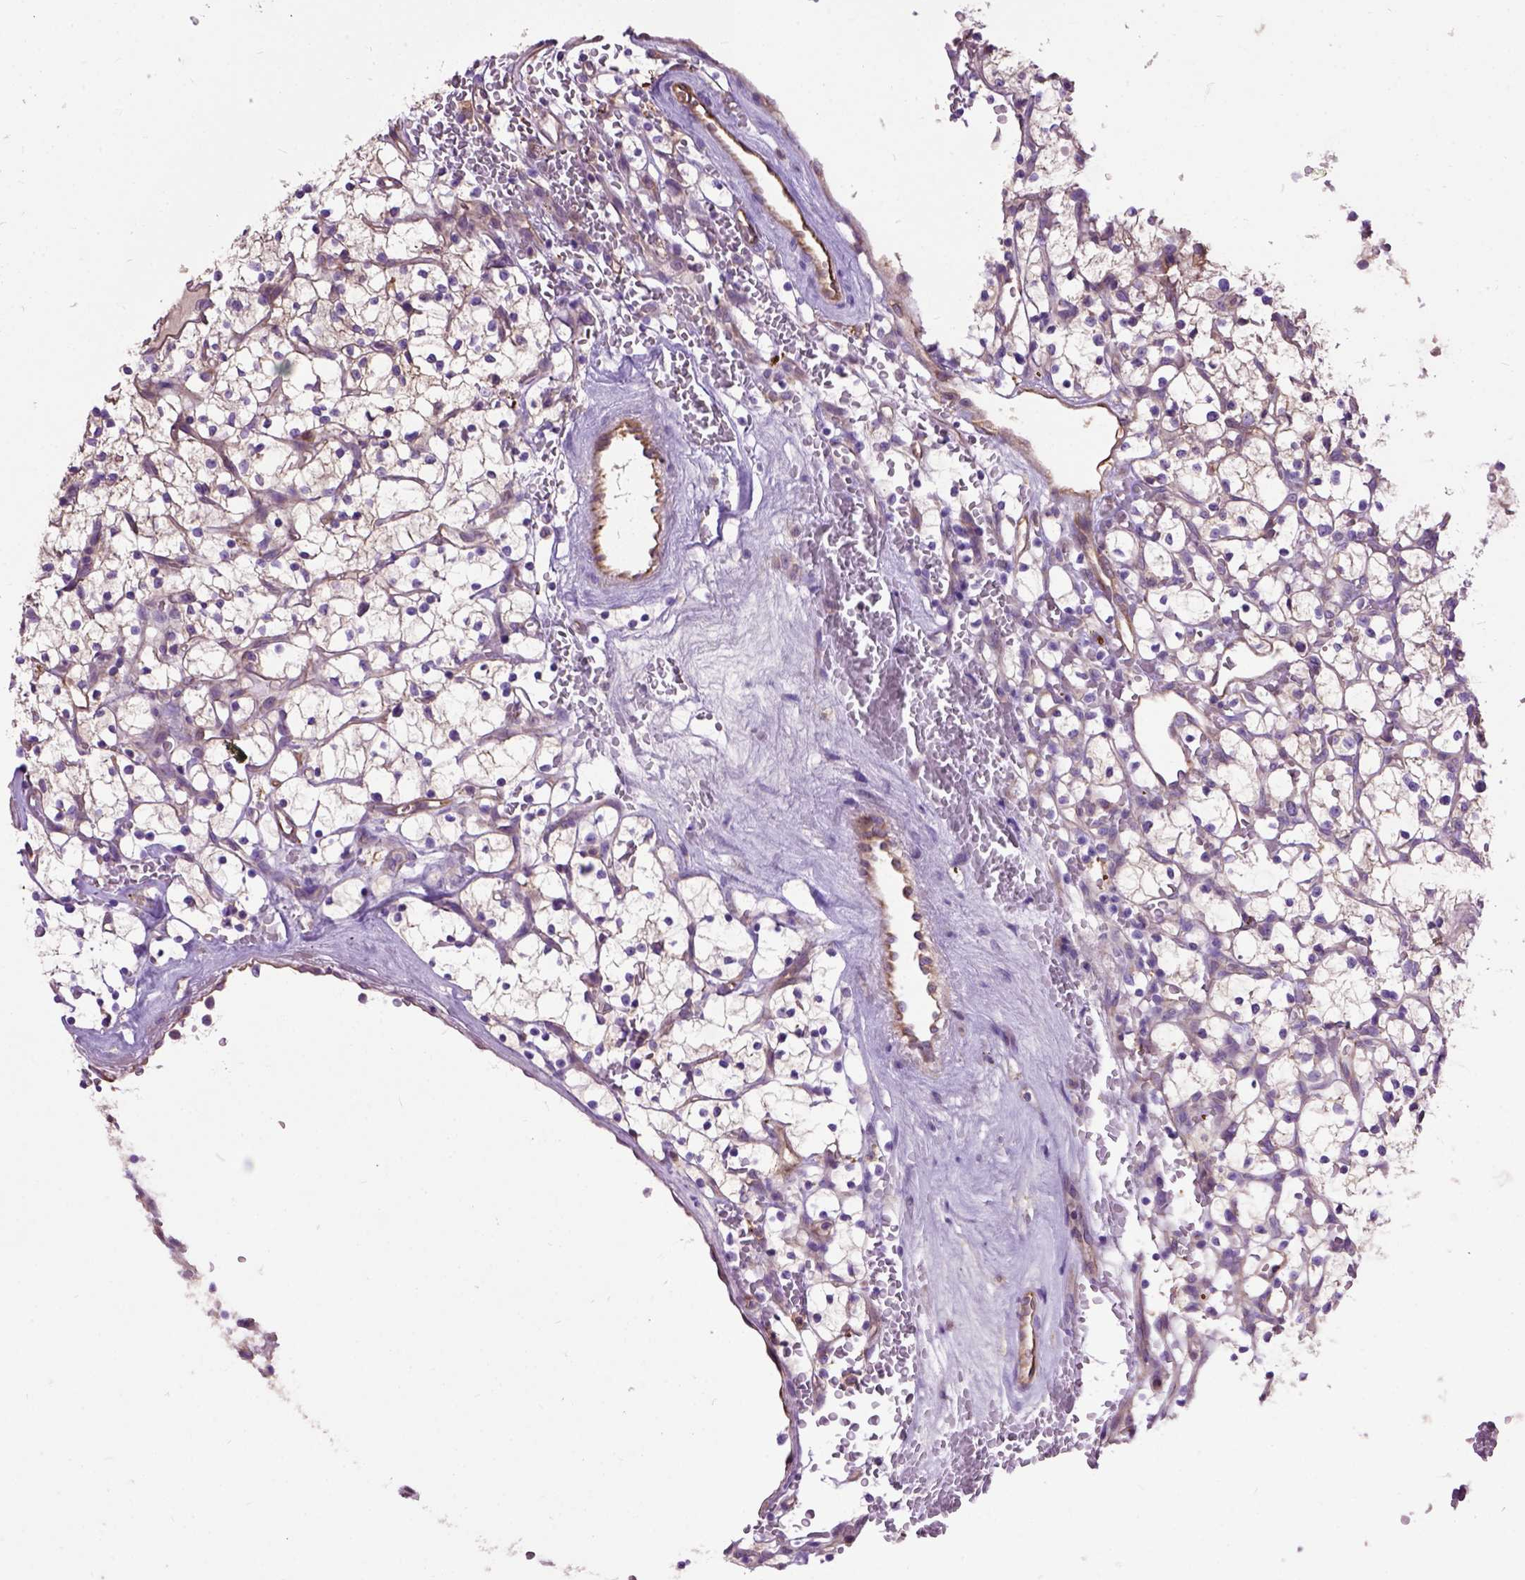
{"staining": {"intensity": "weak", "quantity": "25%-75%", "location": "cytoplasmic/membranous"}, "tissue": "renal cancer", "cell_type": "Tumor cells", "image_type": "cancer", "snomed": [{"axis": "morphology", "description": "Adenocarcinoma, NOS"}, {"axis": "topography", "description": "Kidney"}], "caption": "Brown immunohistochemical staining in human adenocarcinoma (renal) demonstrates weak cytoplasmic/membranous expression in approximately 25%-75% of tumor cells.", "gene": "SEMA4F", "patient": {"sex": "female", "age": 64}}